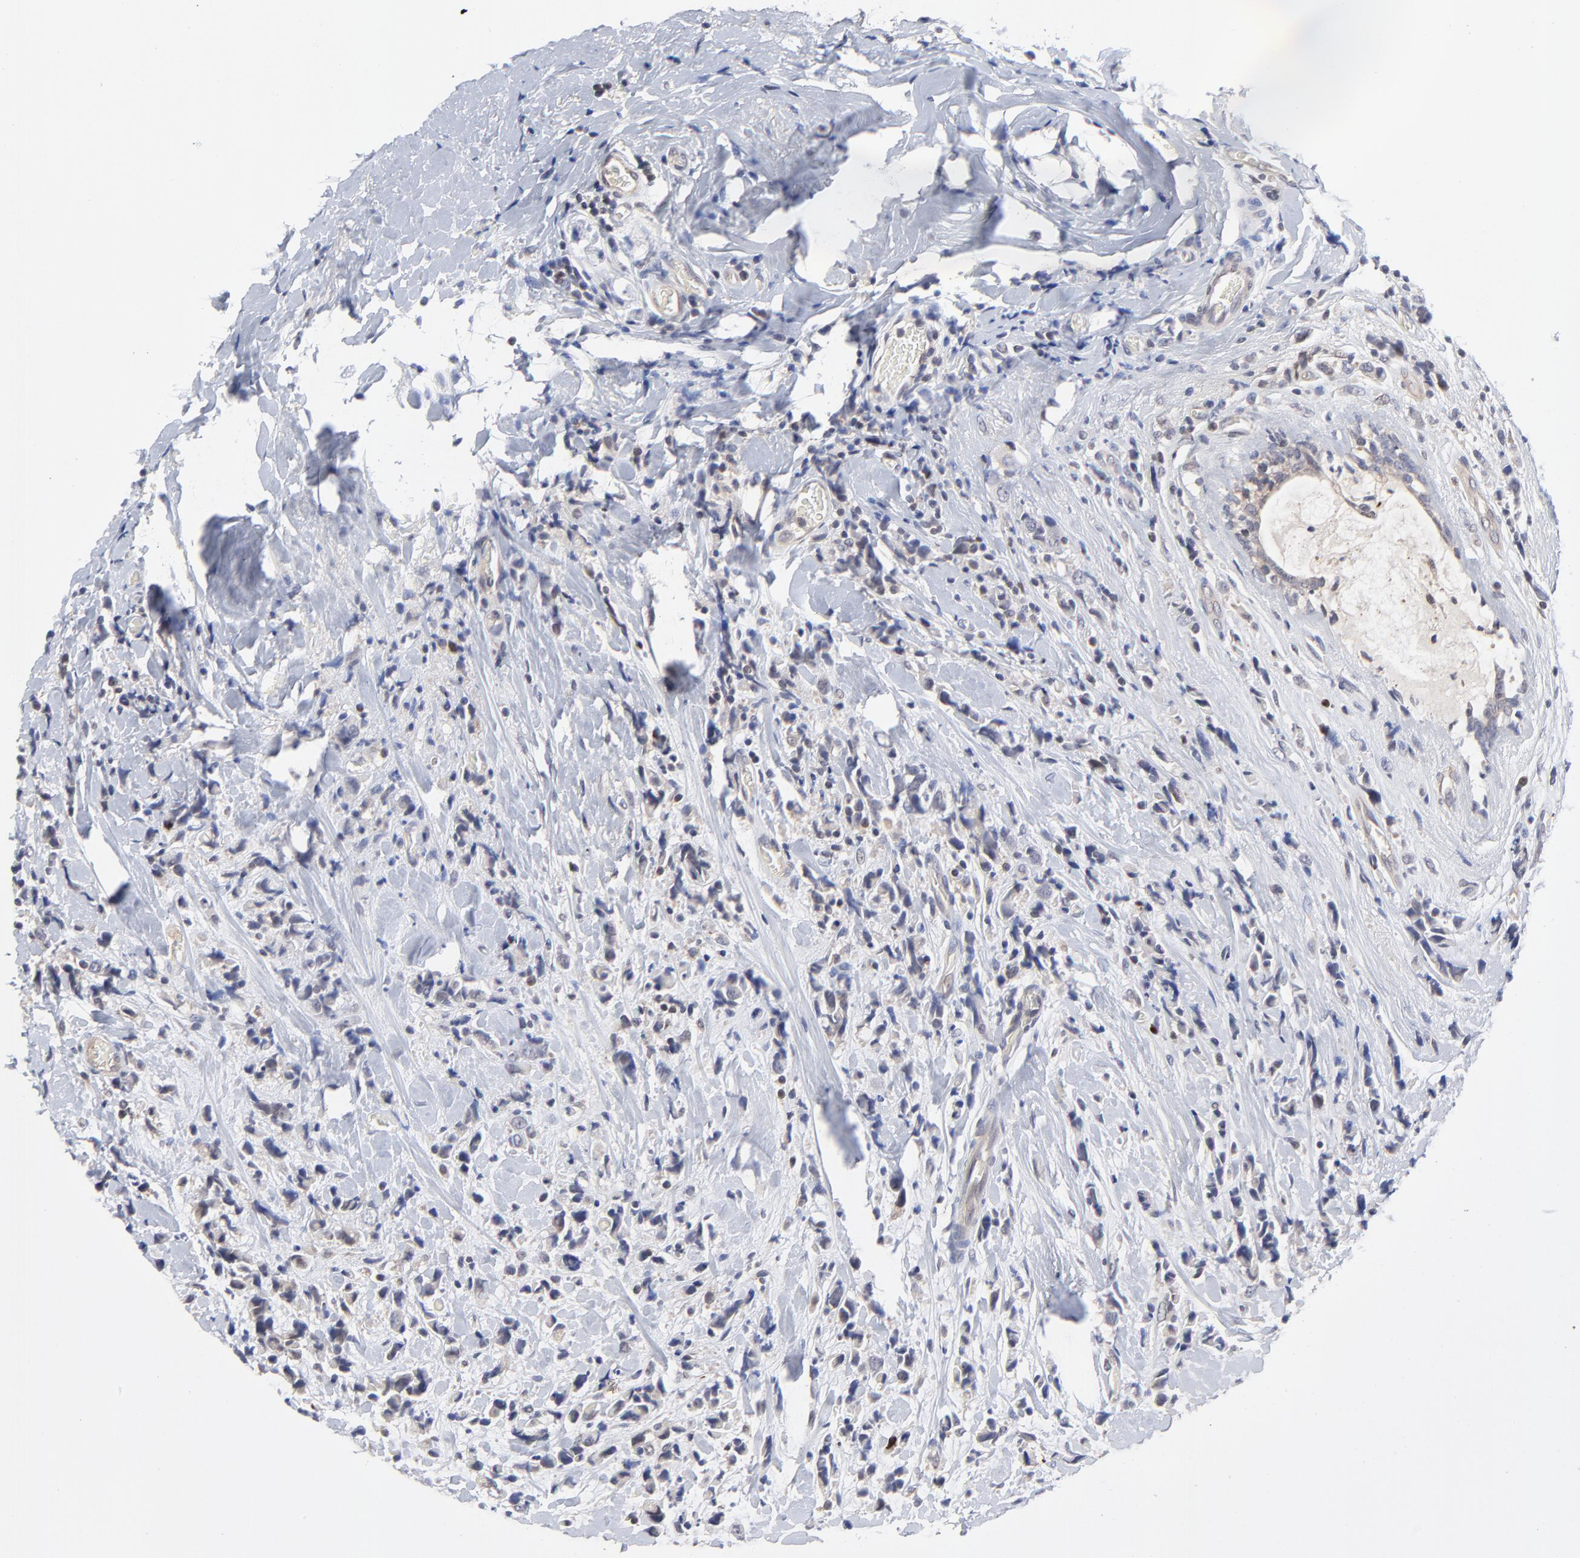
{"staining": {"intensity": "weak", "quantity": ">75%", "location": "cytoplasmic/membranous"}, "tissue": "breast cancer", "cell_type": "Tumor cells", "image_type": "cancer", "snomed": [{"axis": "morphology", "description": "Lobular carcinoma"}, {"axis": "topography", "description": "Breast"}], "caption": "This micrograph demonstrates IHC staining of breast cancer, with low weak cytoplasmic/membranous positivity in approximately >75% of tumor cells.", "gene": "ZNF157", "patient": {"sex": "female", "age": 57}}